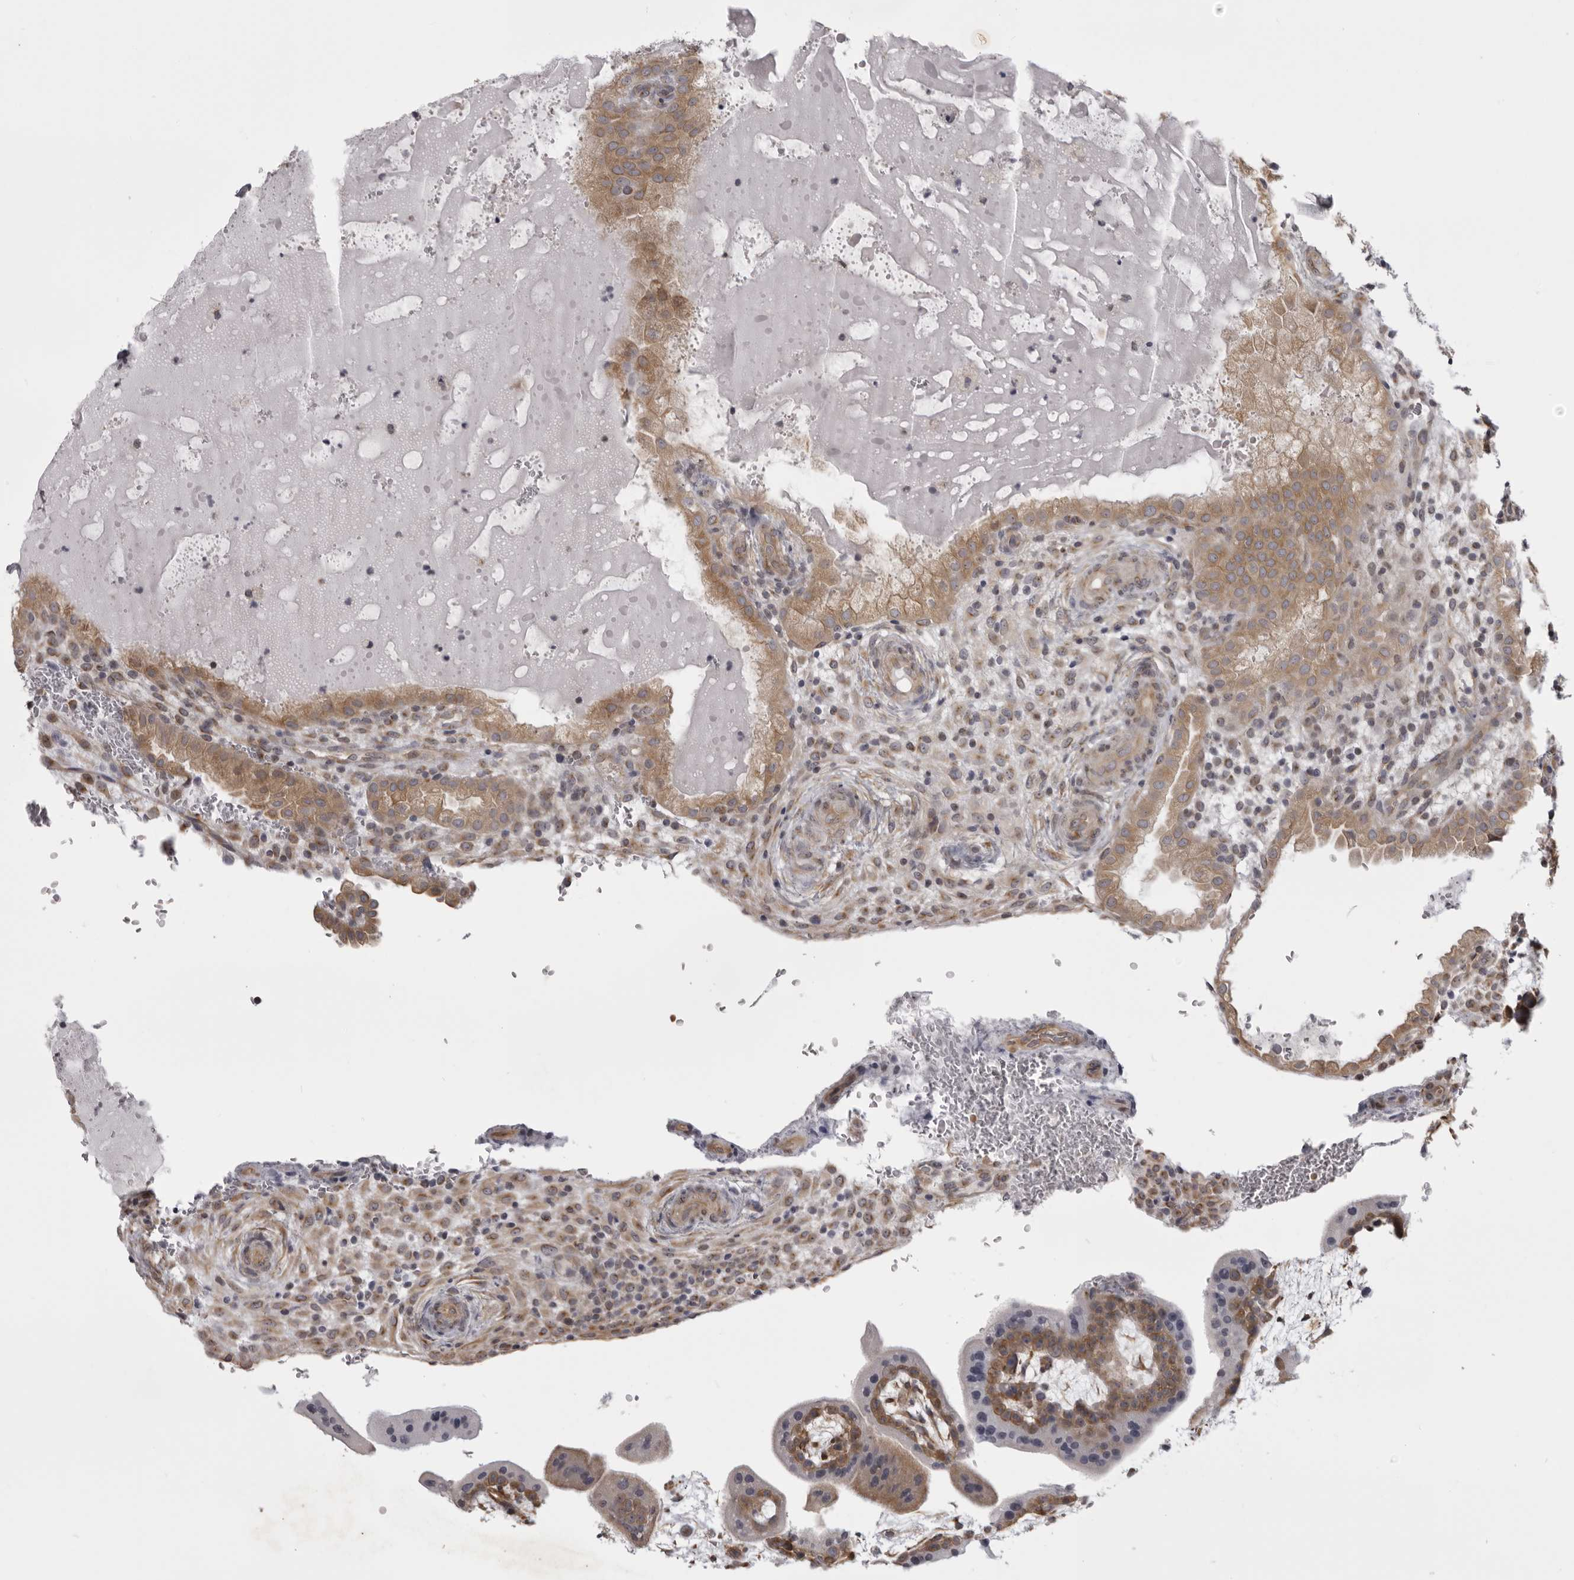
{"staining": {"intensity": "moderate", "quantity": ">75%", "location": "cytoplasmic/membranous"}, "tissue": "placenta", "cell_type": "Decidual cells", "image_type": "normal", "snomed": [{"axis": "morphology", "description": "Normal tissue, NOS"}, {"axis": "topography", "description": "Placenta"}], "caption": "IHC (DAB) staining of unremarkable human placenta shows moderate cytoplasmic/membranous protein positivity in approximately >75% of decidual cells. (DAB IHC with brightfield microscopy, high magnification).", "gene": "EPHA10", "patient": {"sex": "female", "age": 35}}